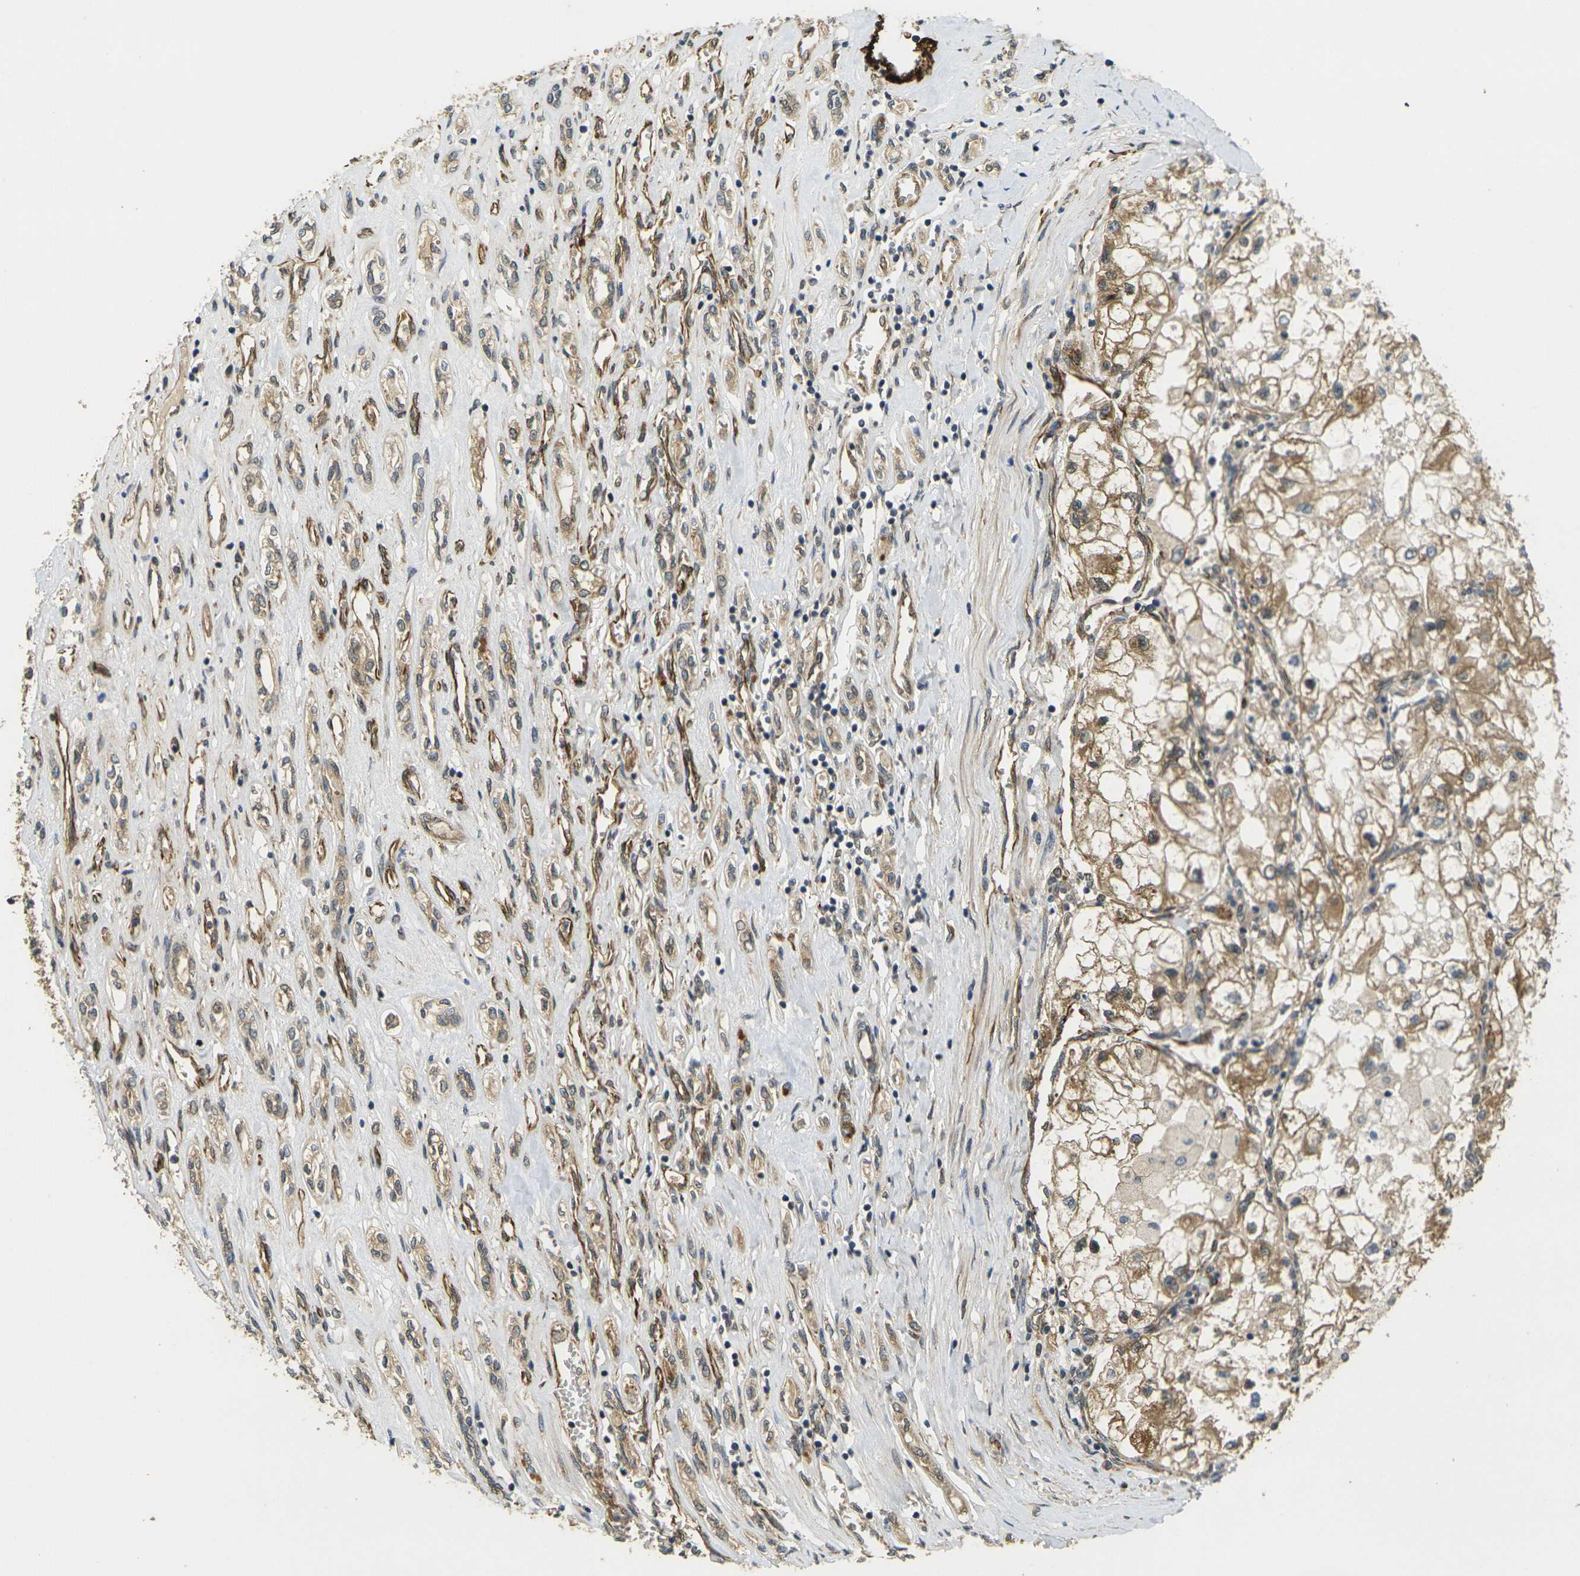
{"staining": {"intensity": "moderate", "quantity": "<25%", "location": "cytoplasmic/membranous"}, "tissue": "renal cancer", "cell_type": "Tumor cells", "image_type": "cancer", "snomed": [{"axis": "morphology", "description": "Adenocarcinoma, NOS"}, {"axis": "topography", "description": "Kidney"}], "caption": "Human renal cancer stained for a protein (brown) reveals moderate cytoplasmic/membranous positive staining in about <25% of tumor cells.", "gene": "FUT11", "patient": {"sex": "female", "age": 70}}